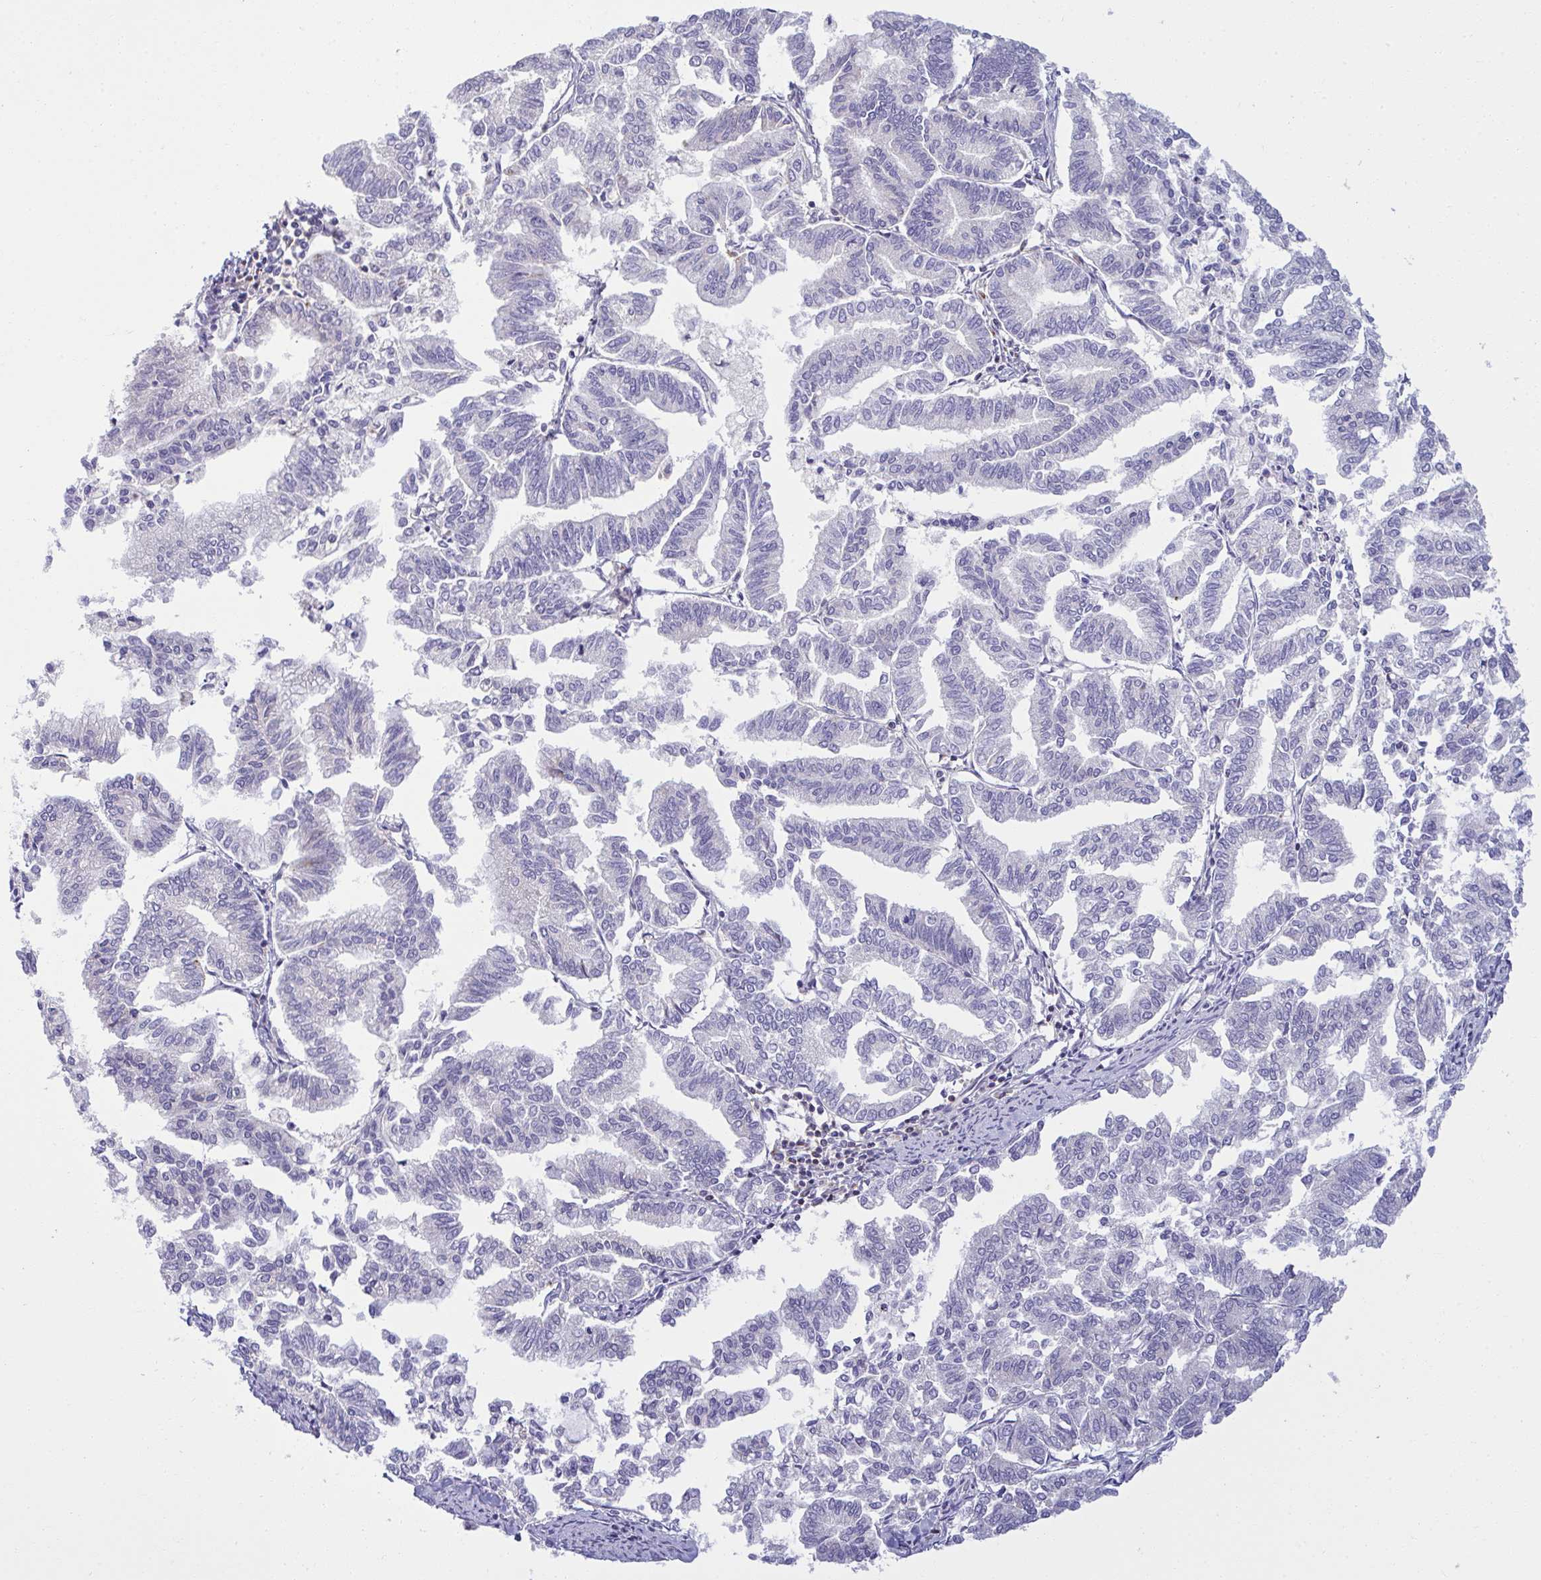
{"staining": {"intensity": "negative", "quantity": "none", "location": "none"}, "tissue": "endometrial cancer", "cell_type": "Tumor cells", "image_type": "cancer", "snomed": [{"axis": "morphology", "description": "Adenocarcinoma, NOS"}, {"axis": "topography", "description": "Endometrium"}], "caption": "Tumor cells show no significant staining in endometrial cancer.", "gene": "RGPD5", "patient": {"sex": "female", "age": 79}}